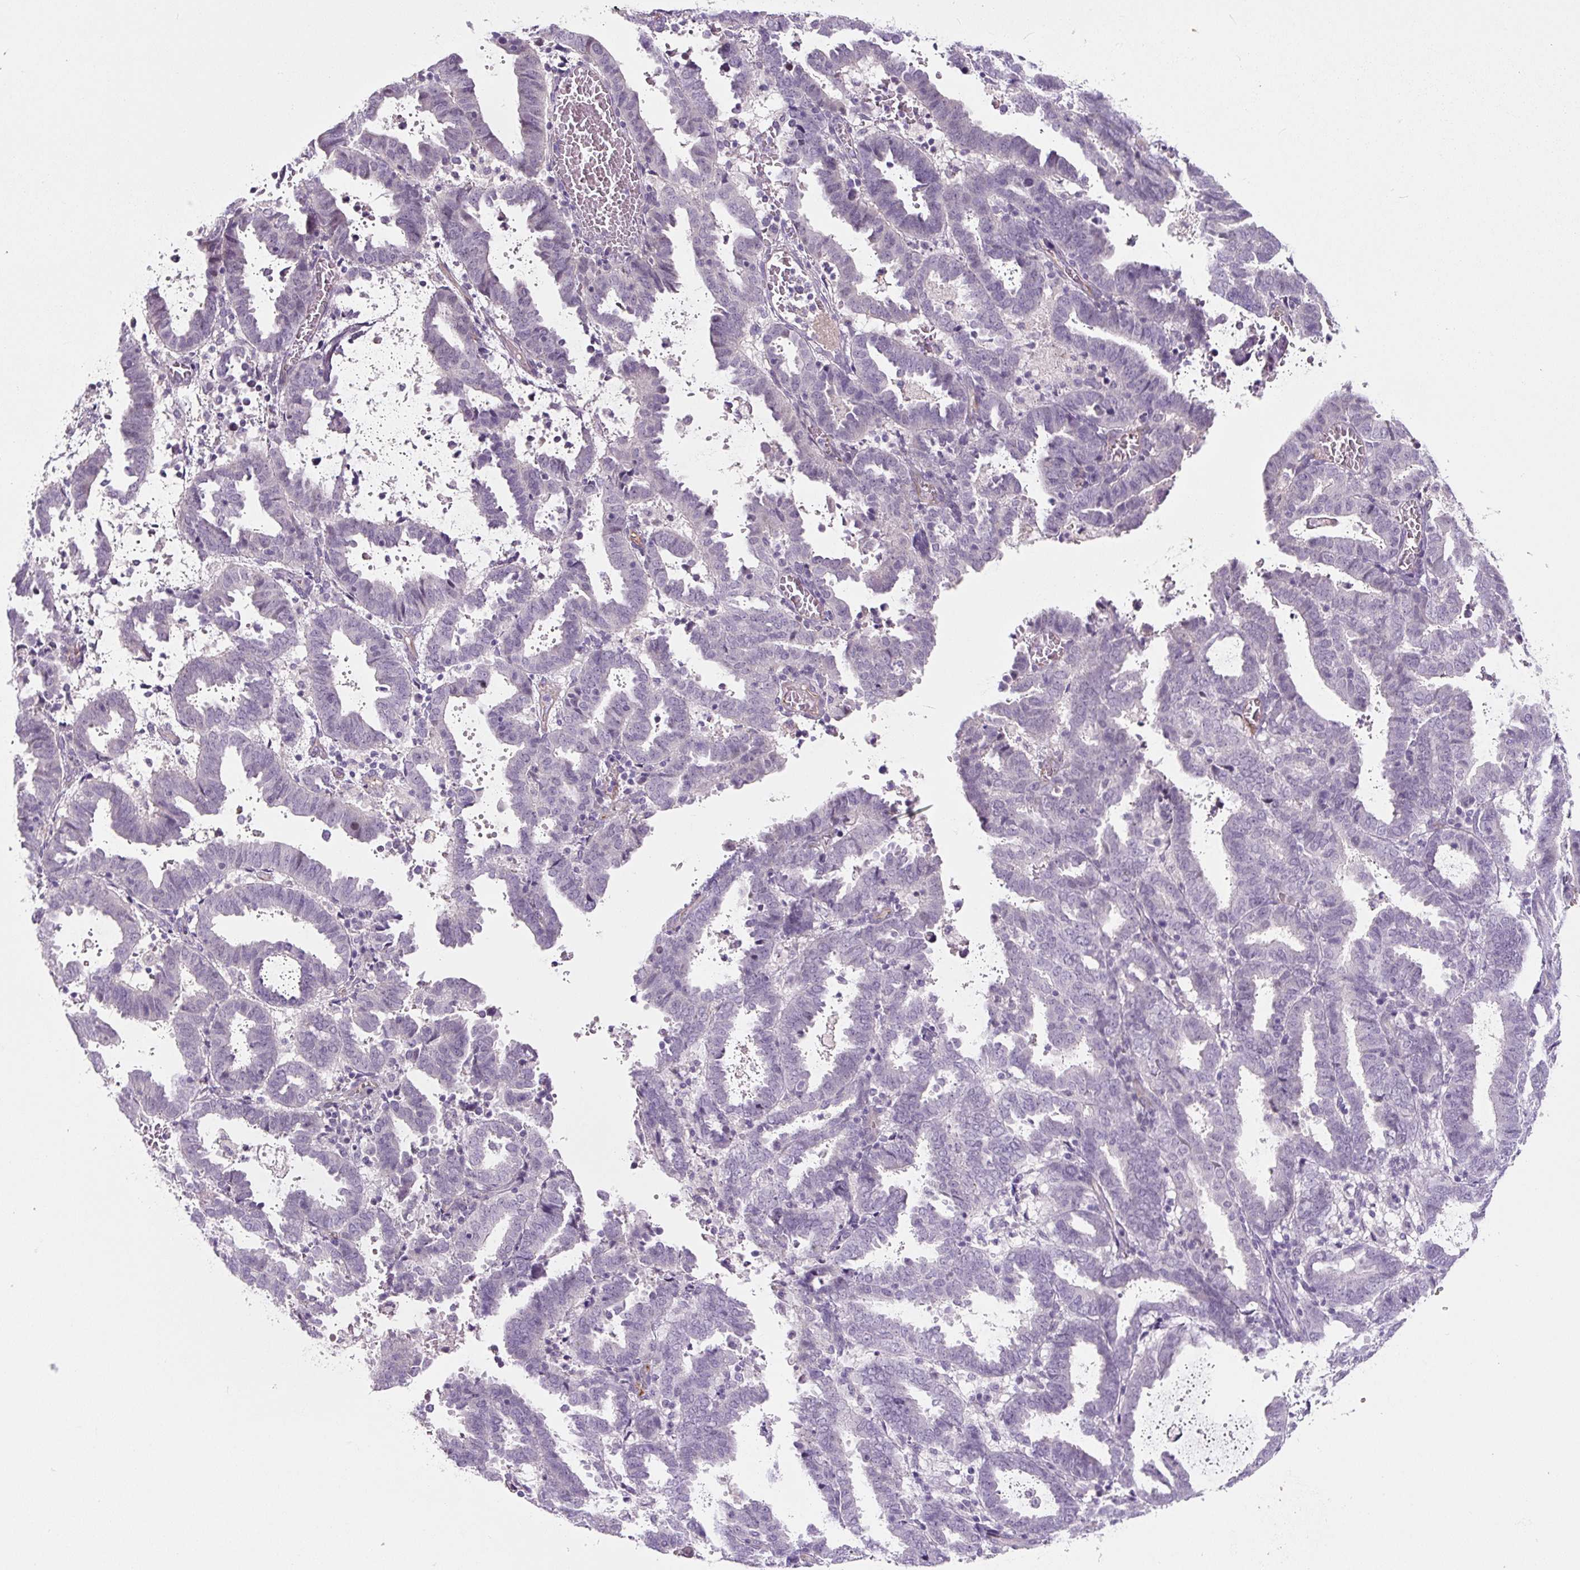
{"staining": {"intensity": "negative", "quantity": "none", "location": "none"}, "tissue": "endometrial cancer", "cell_type": "Tumor cells", "image_type": "cancer", "snomed": [{"axis": "morphology", "description": "Adenocarcinoma, NOS"}, {"axis": "topography", "description": "Uterus"}], "caption": "High magnification brightfield microscopy of endometrial cancer (adenocarcinoma) stained with DAB (3,3'-diaminobenzidine) (brown) and counterstained with hematoxylin (blue): tumor cells show no significant expression.", "gene": "CCL25", "patient": {"sex": "female", "age": 83}}